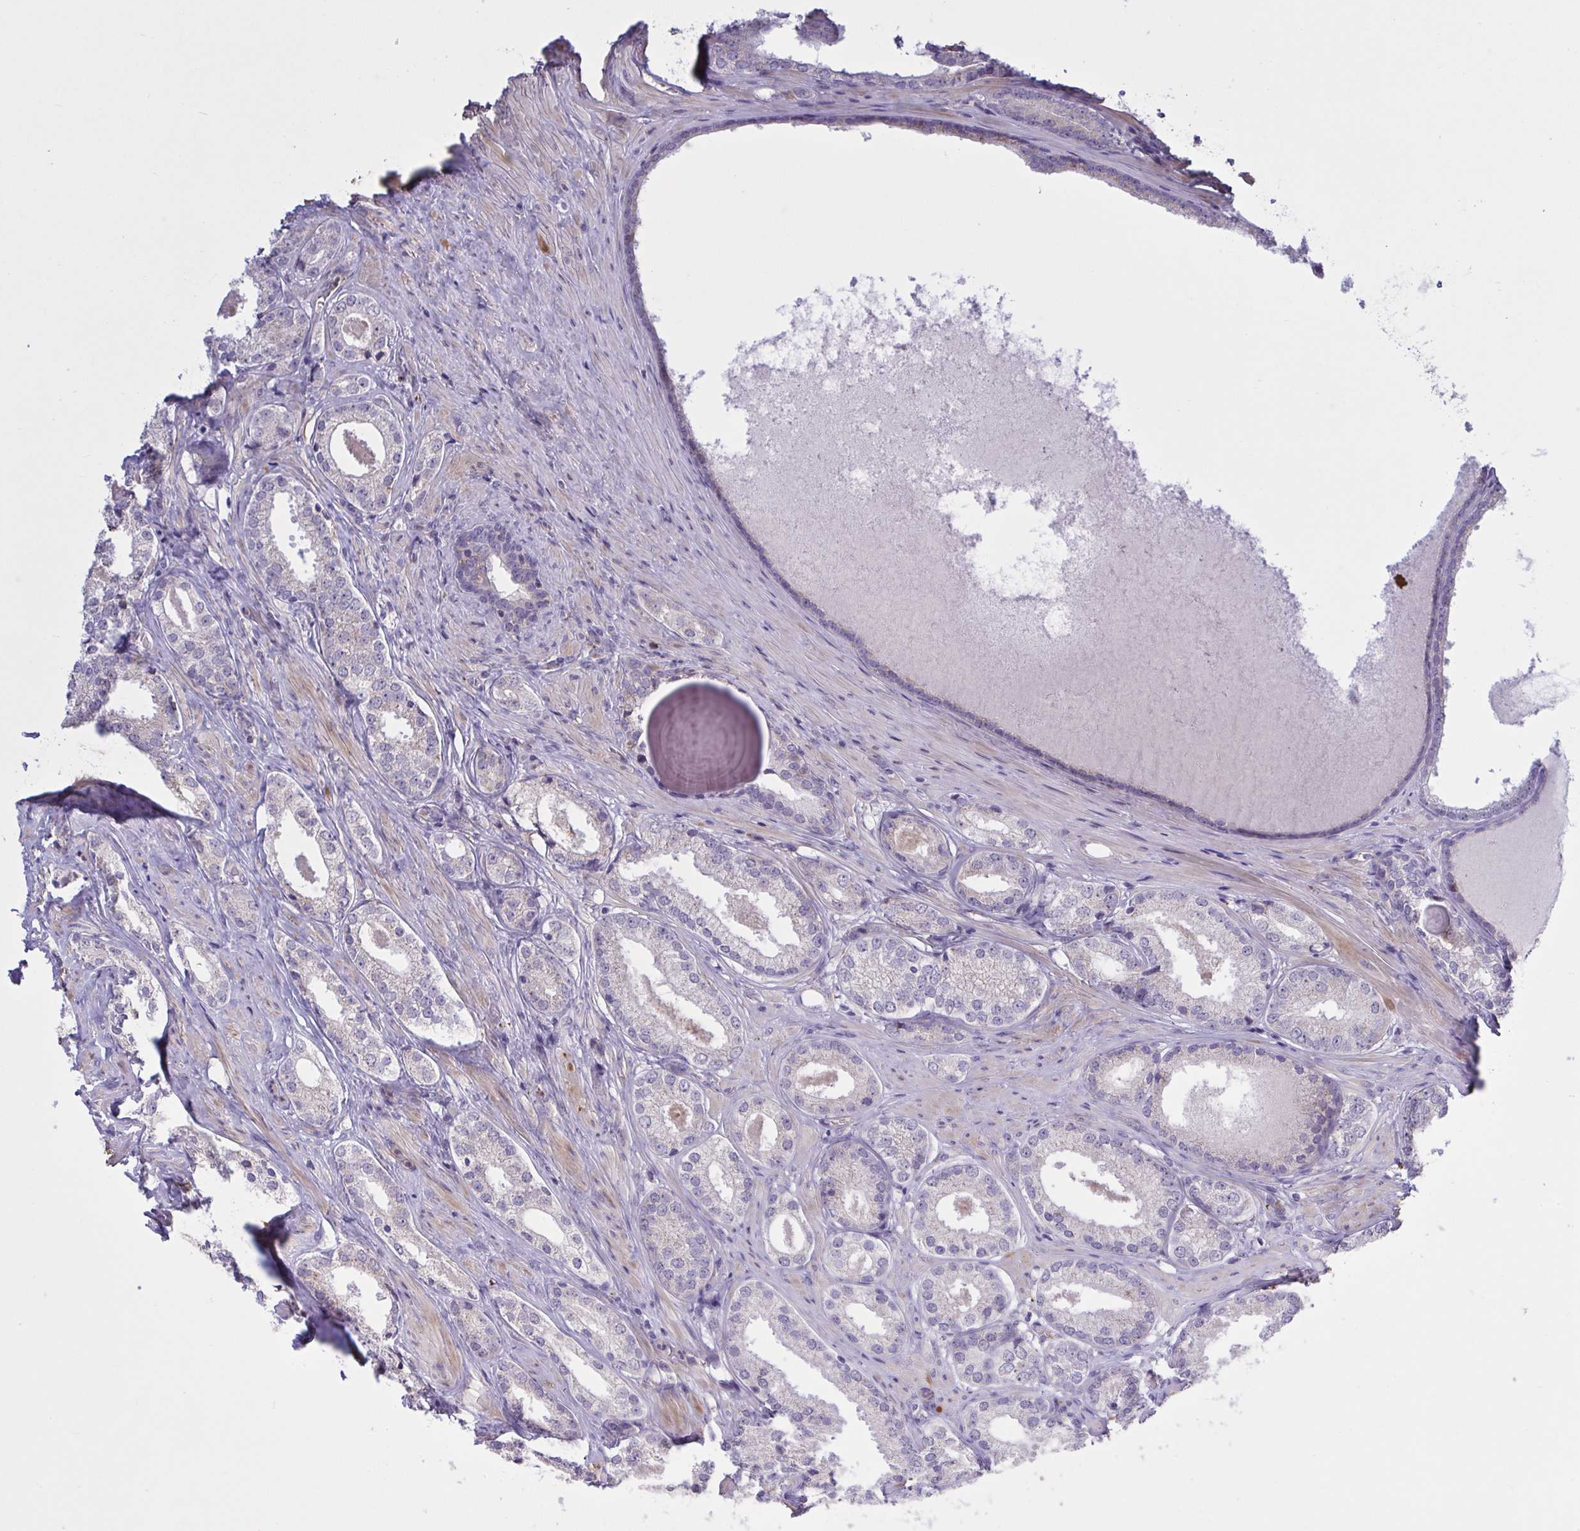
{"staining": {"intensity": "negative", "quantity": "none", "location": "none"}, "tissue": "prostate cancer", "cell_type": "Tumor cells", "image_type": "cancer", "snomed": [{"axis": "morphology", "description": "Adenocarcinoma, NOS"}, {"axis": "morphology", "description": "Adenocarcinoma, Low grade"}, {"axis": "topography", "description": "Prostate"}], "caption": "Tumor cells show no significant protein positivity in prostate cancer.", "gene": "CD101", "patient": {"sex": "male", "age": 68}}